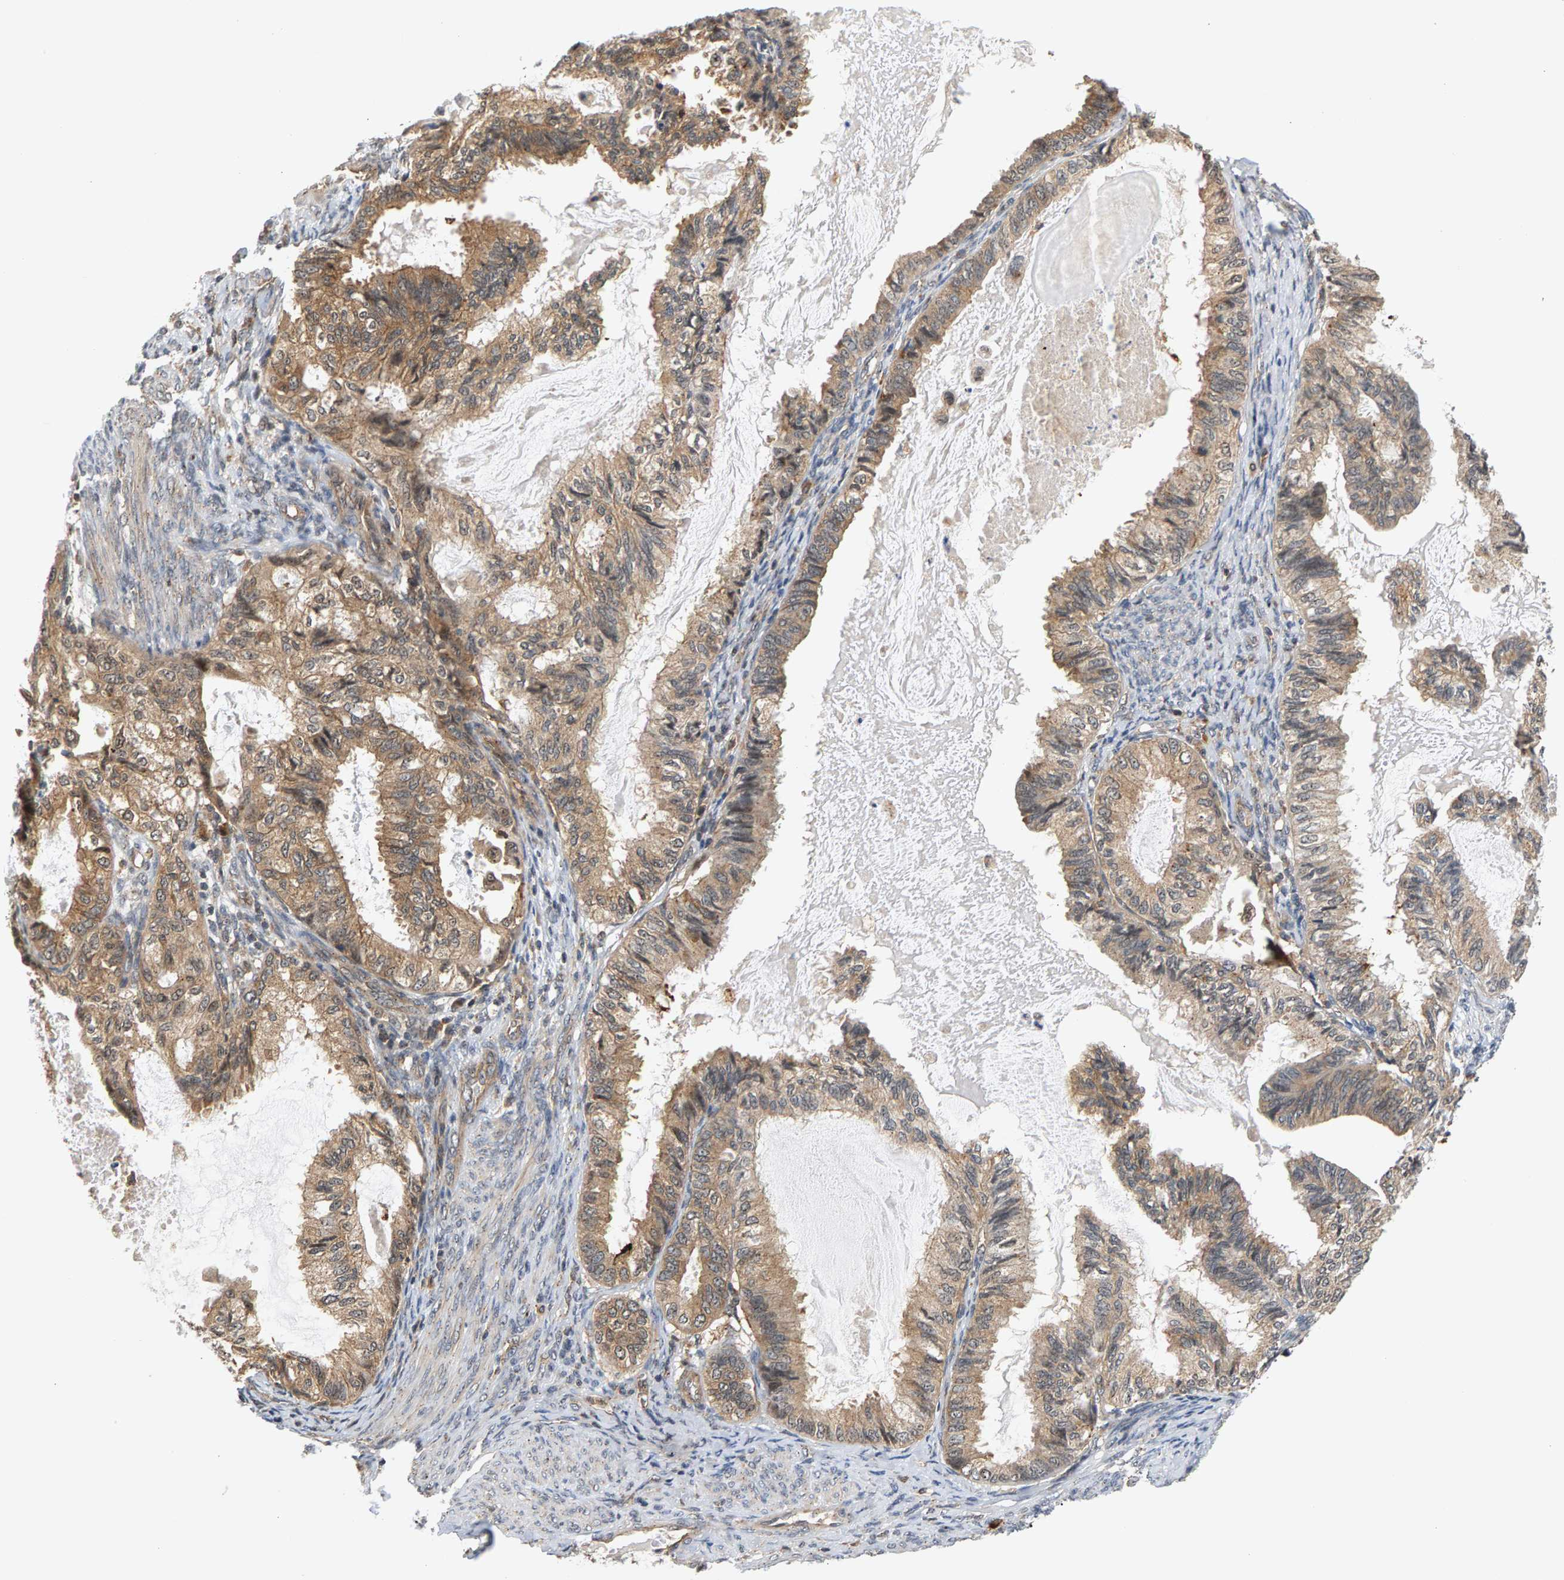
{"staining": {"intensity": "moderate", "quantity": ">75%", "location": "cytoplasmic/membranous"}, "tissue": "cervical cancer", "cell_type": "Tumor cells", "image_type": "cancer", "snomed": [{"axis": "morphology", "description": "Normal tissue, NOS"}, {"axis": "morphology", "description": "Adenocarcinoma, NOS"}, {"axis": "topography", "description": "Cervix"}, {"axis": "topography", "description": "Endometrium"}], "caption": "Immunohistochemical staining of human cervical adenocarcinoma reveals medium levels of moderate cytoplasmic/membranous staining in approximately >75% of tumor cells. The protein is shown in brown color, while the nuclei are stained blue.", "gene": "MAP2K5", "patient": {"sex": "female", "age": 86}}